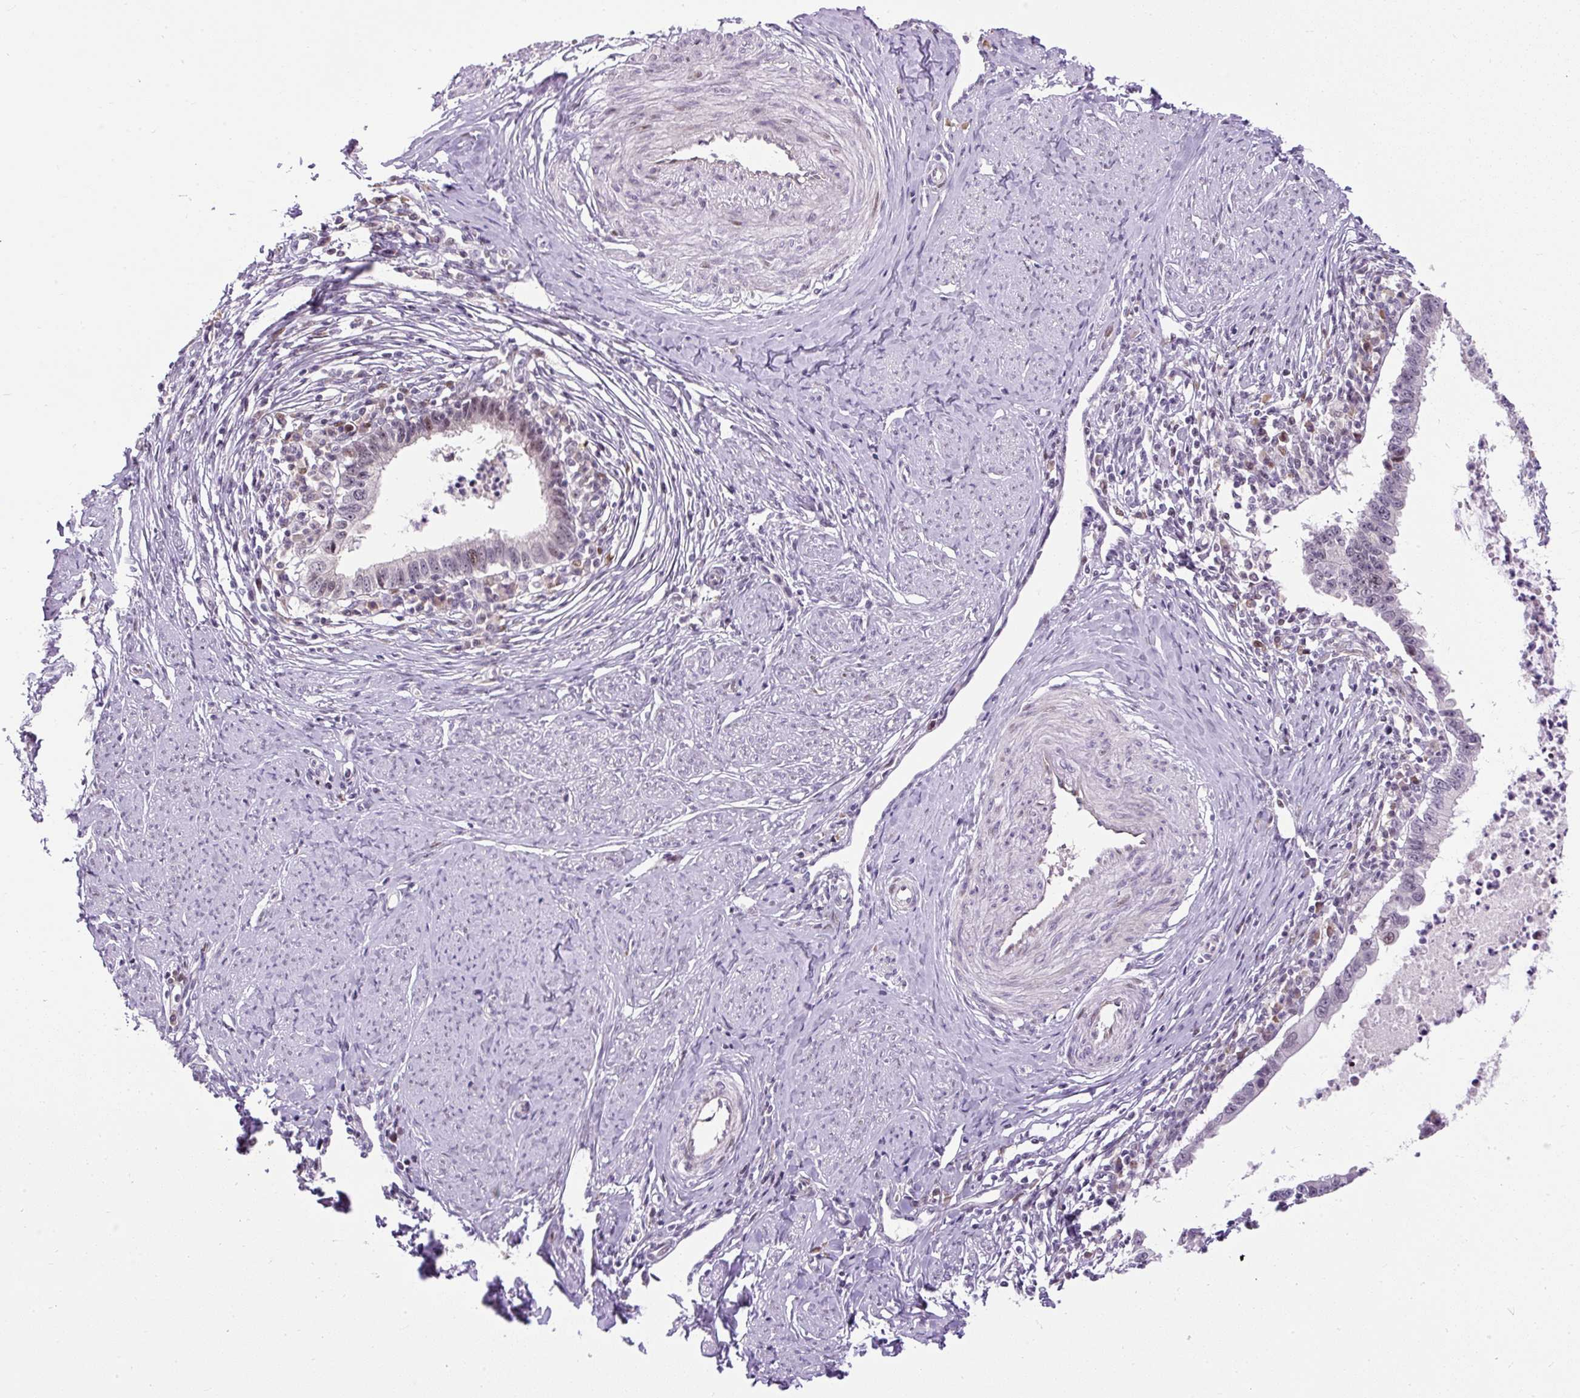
{"staining": {"intensity": "moderate", "quantity": "<25%", "location": "nuclear"}, "tissue": "cervical cancer", "cell_type": "Tumor cells", "image_type": "cancer", "snomed": [{"axis": "morphology", "description": "Adenocarcinoma, NOS"}, {"axis": "topography", "description": "Cervix"}], "caption": "High-magnification brightfield microscopy of cervical cancer (adenocarcinoma) stained with DAB (3,3'-diaminobenzidine) (brown) and counterstained with hematoxylin (blue). tumor cells exhibit moderate nuclear expression is appreciated in about<25% of cells.", "gene": "ARHGEF18", "patient": {"sex": "female", "age": 36}}